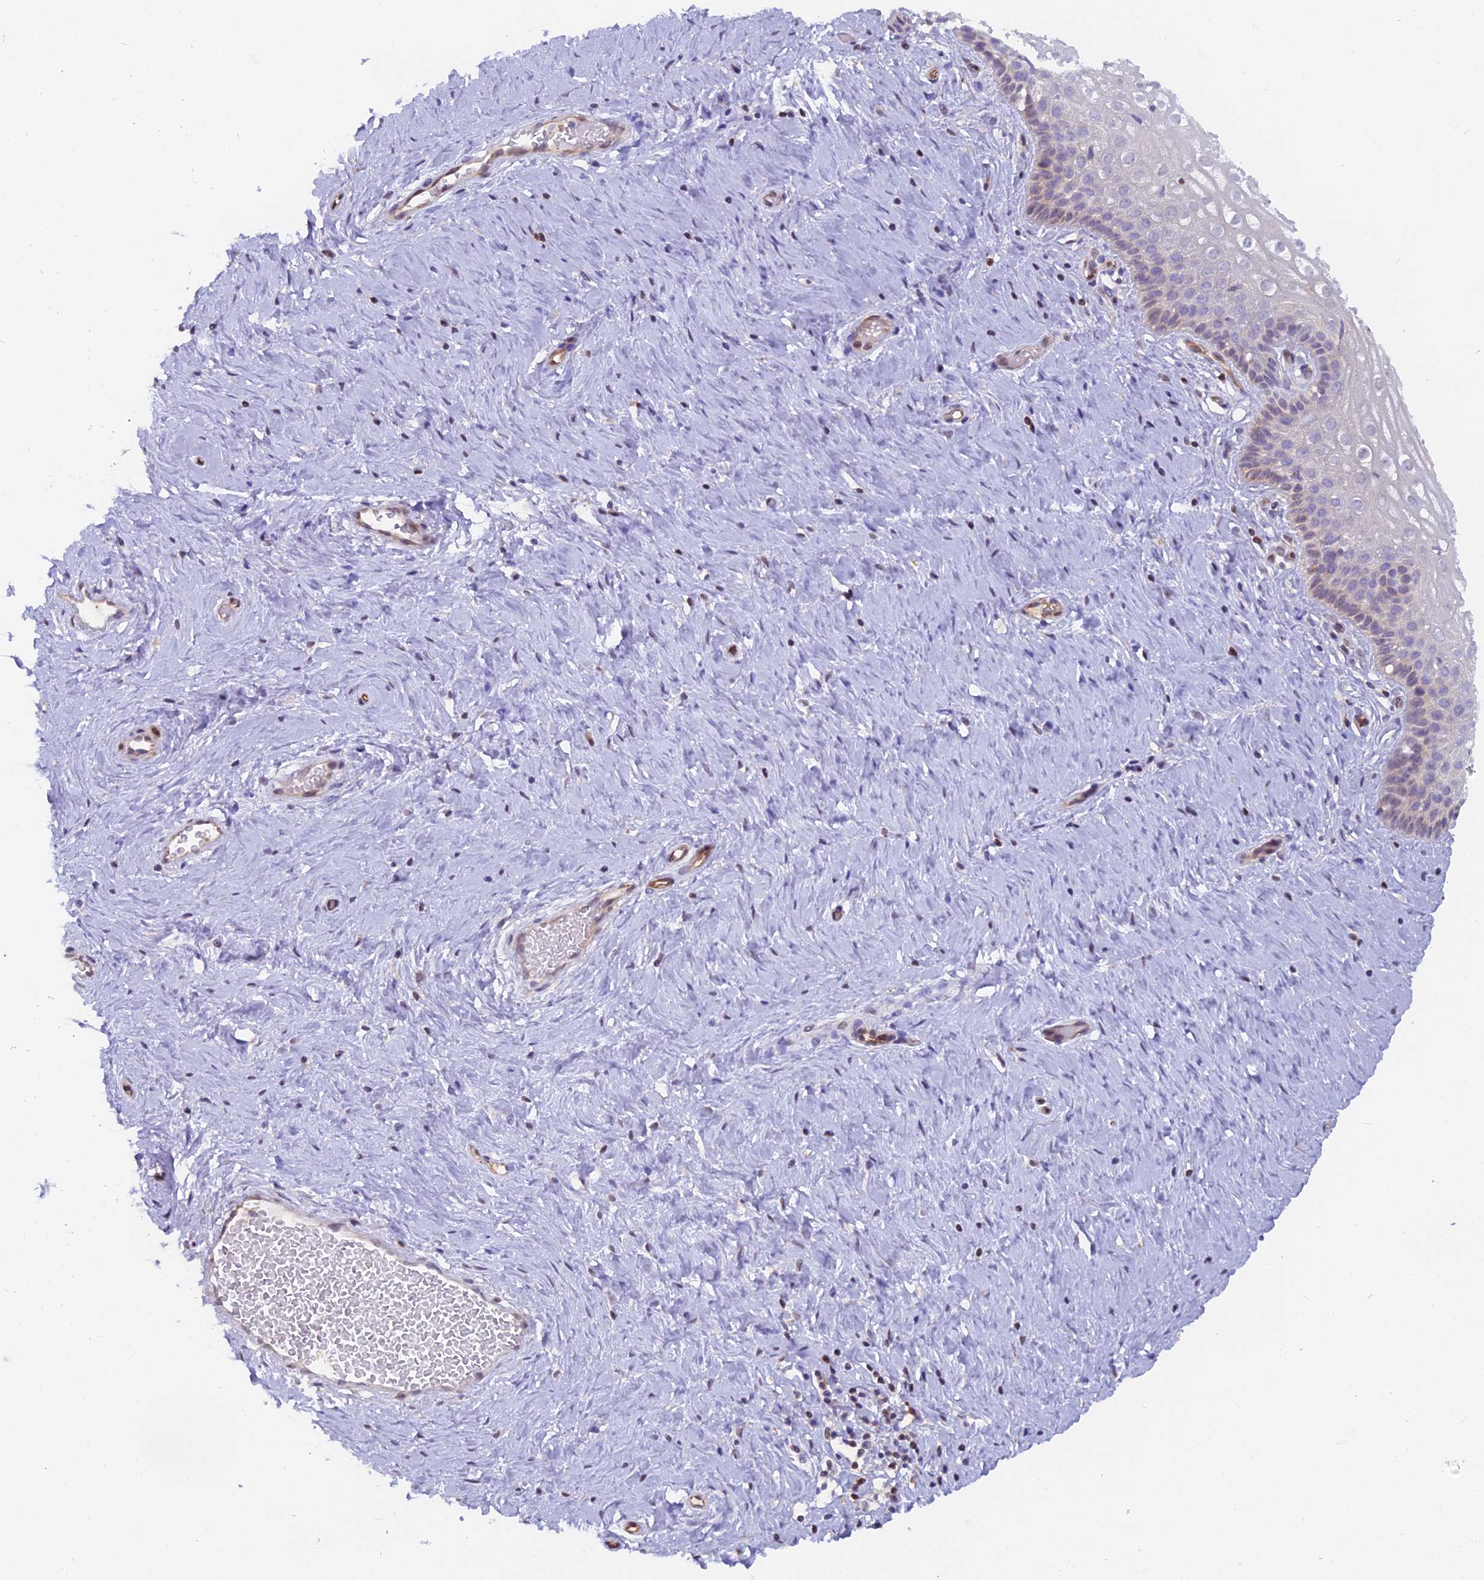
{"staining": {"intensity": "moderate", "quantity": "25%-75%", "location": "cytoplasmic/membranous"}, "tissue": "cervix", "cell_type": "Glandular cells", "image_type": "normal", "snomed": [{"axis": "morphology", "description": "Normal tissue, NOS"}, {"axis": "topography", "description": "Cervix"}], "caption": "Immunohistochemistry (IHC) photomicrograph of benign cervix stained for a protein (brown), which reveals medium levels of moderate cytoplasmic/membranous positivity in about 25%-75% of glandular cells.", "gene": "FAM118B", "patient": {"sex": "female", "age": 33}}